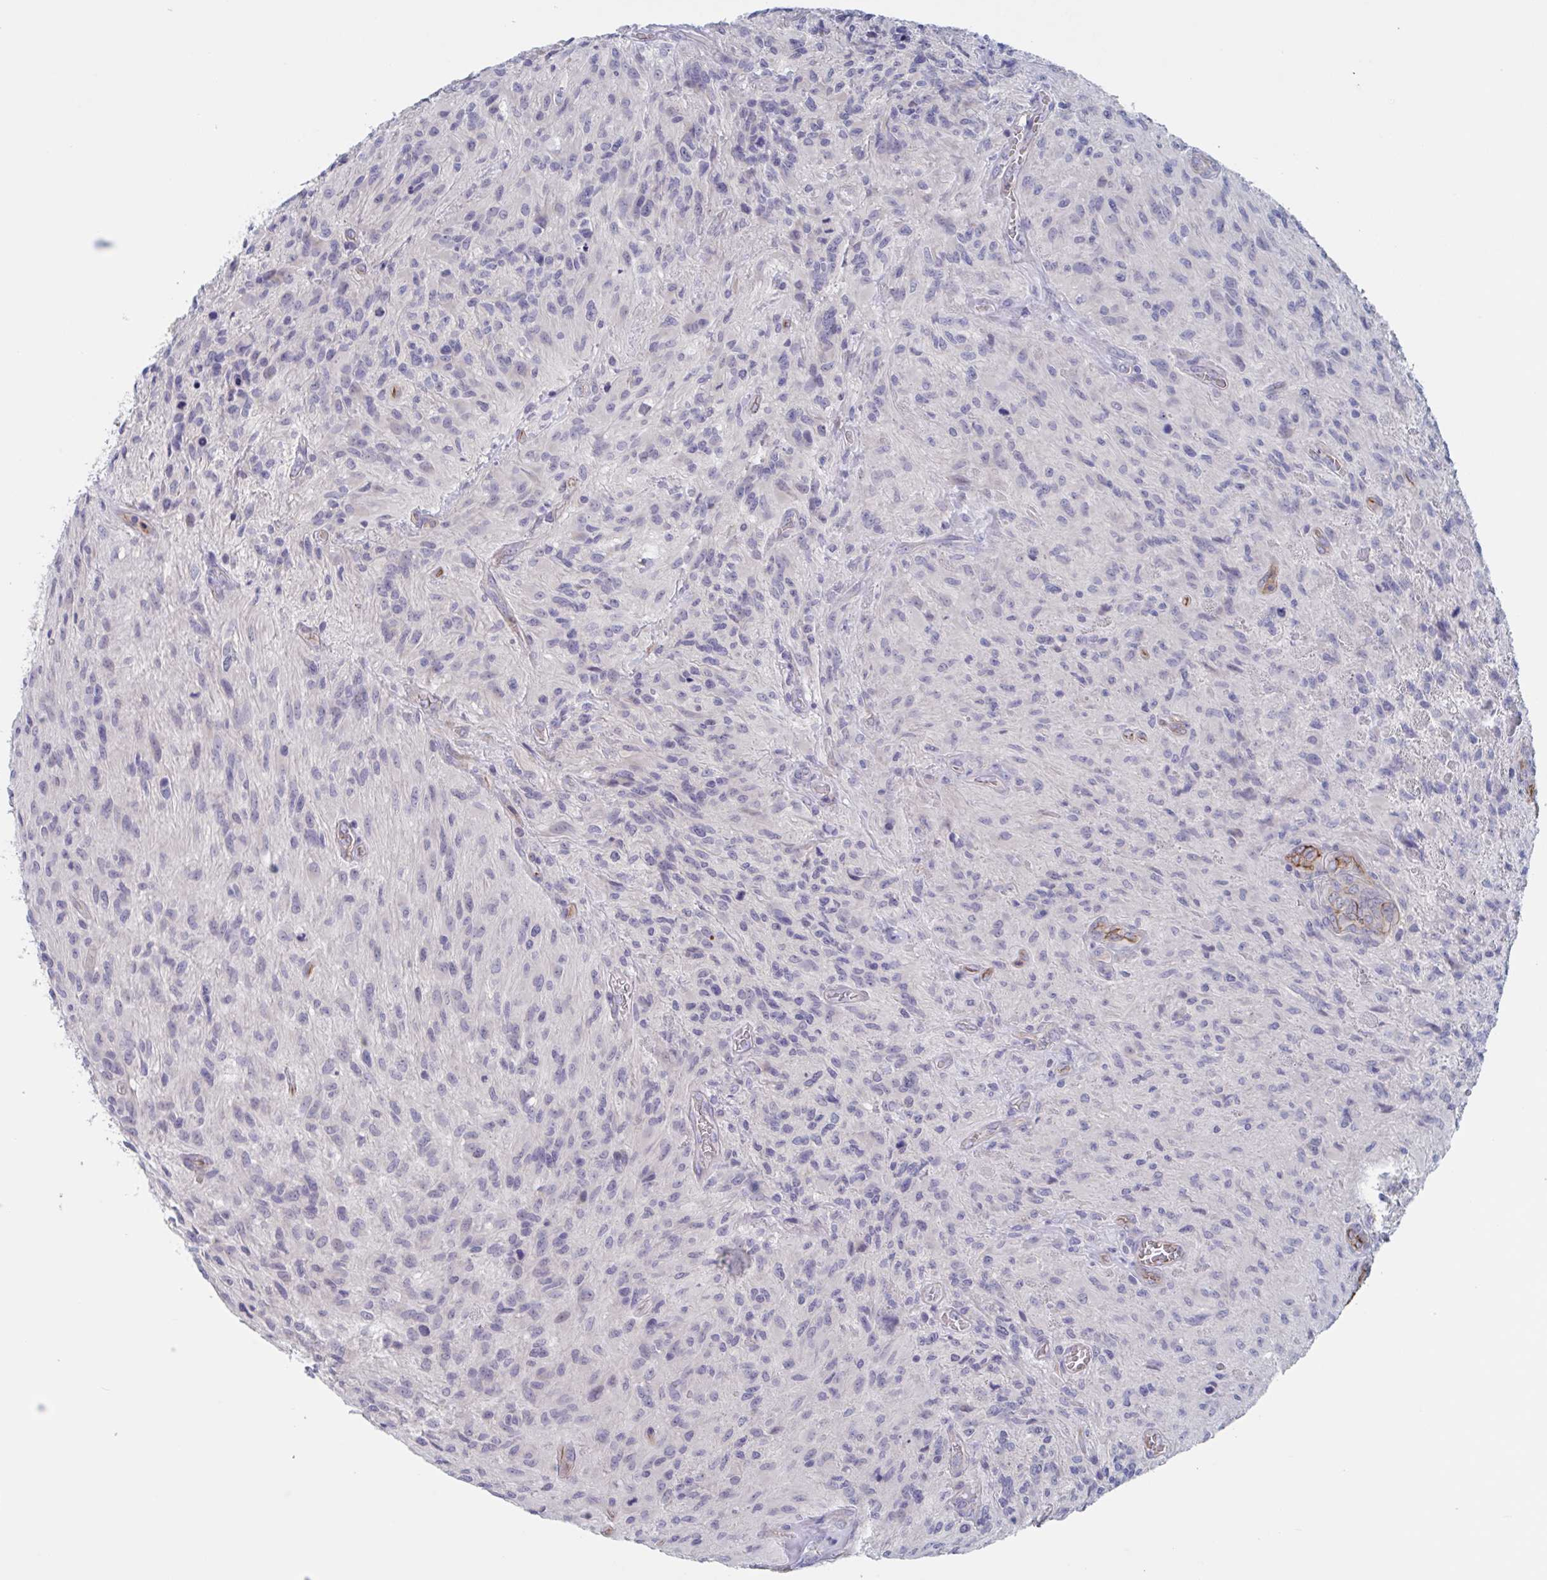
{"staining": {"intensity": "negative", "quantity": "none", "location": "none"}, "tissue": "glioma", "cell_type": "Tumor cells", "image_type": "cancer", "snomed": [{"axis": "morphology", "description": "Glioma, malignant, High grade"}, {"axis": "topography", "description": "Brain"}], "caption": "Immunohistochemical staining of malignant high-grade glioma displays no significant expression in tumor cells.", "gene": "ST14", "patient": {"sex": "male", "age": 47}}